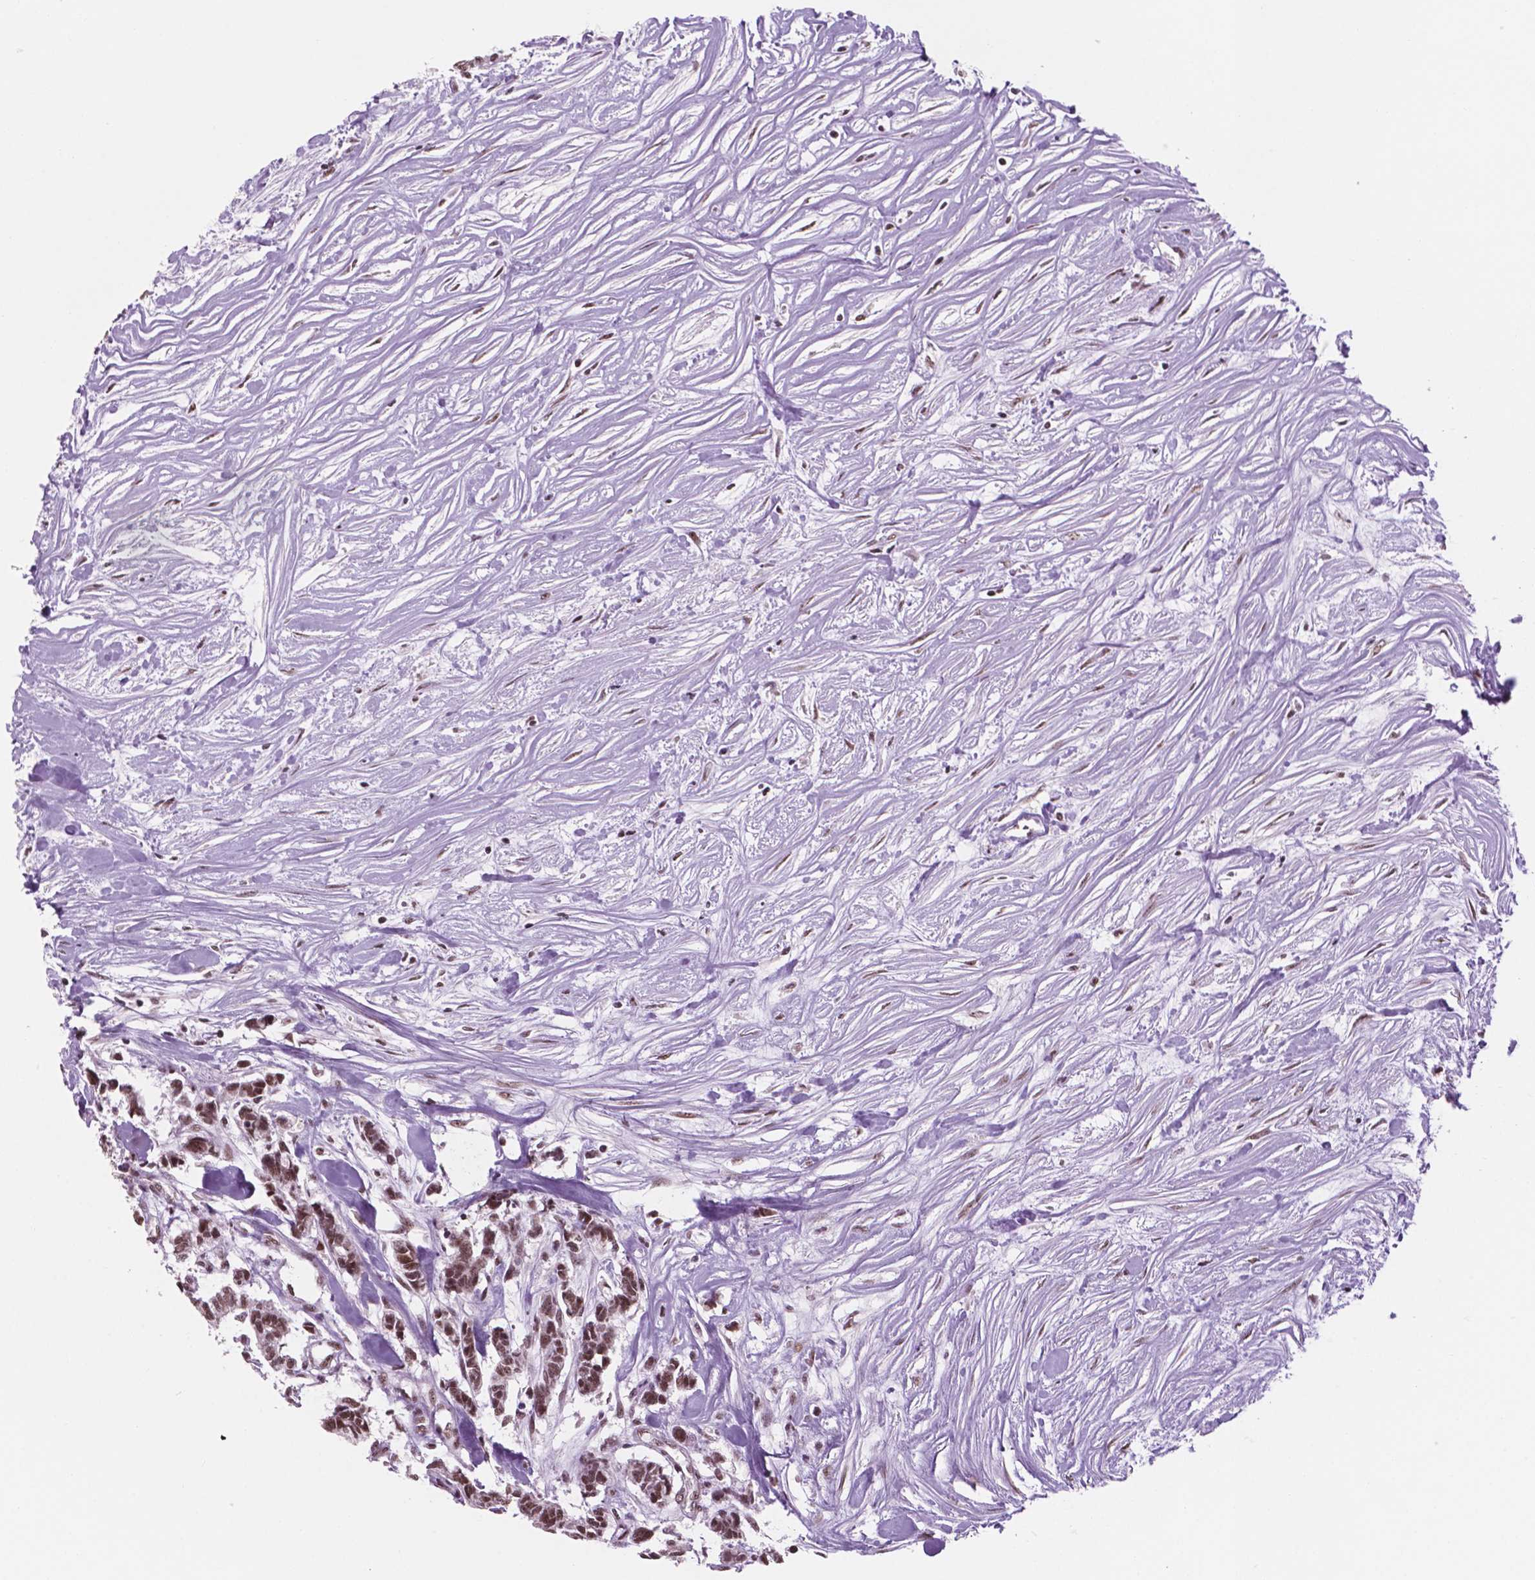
{"staining": {"intensity": "moderate", "quantity": ">75%", "location": "nuclear"}, "tissue": "carcinoid", "cell_type": "Tumor cells", "image_type": "cancer", "snomed": [{"axis": "morphology", "description": "Carcinoid, malignant, NOS"}, {"axis": "topography", "description": "Kidney"}], "caption": "Immunohistochemical staining of human carcinoid reveals moderate nuclear protein positivity in about >75% of tumor cells.", "gene": "POLR2E", "patient": {"sex": "female", "age": 41}}